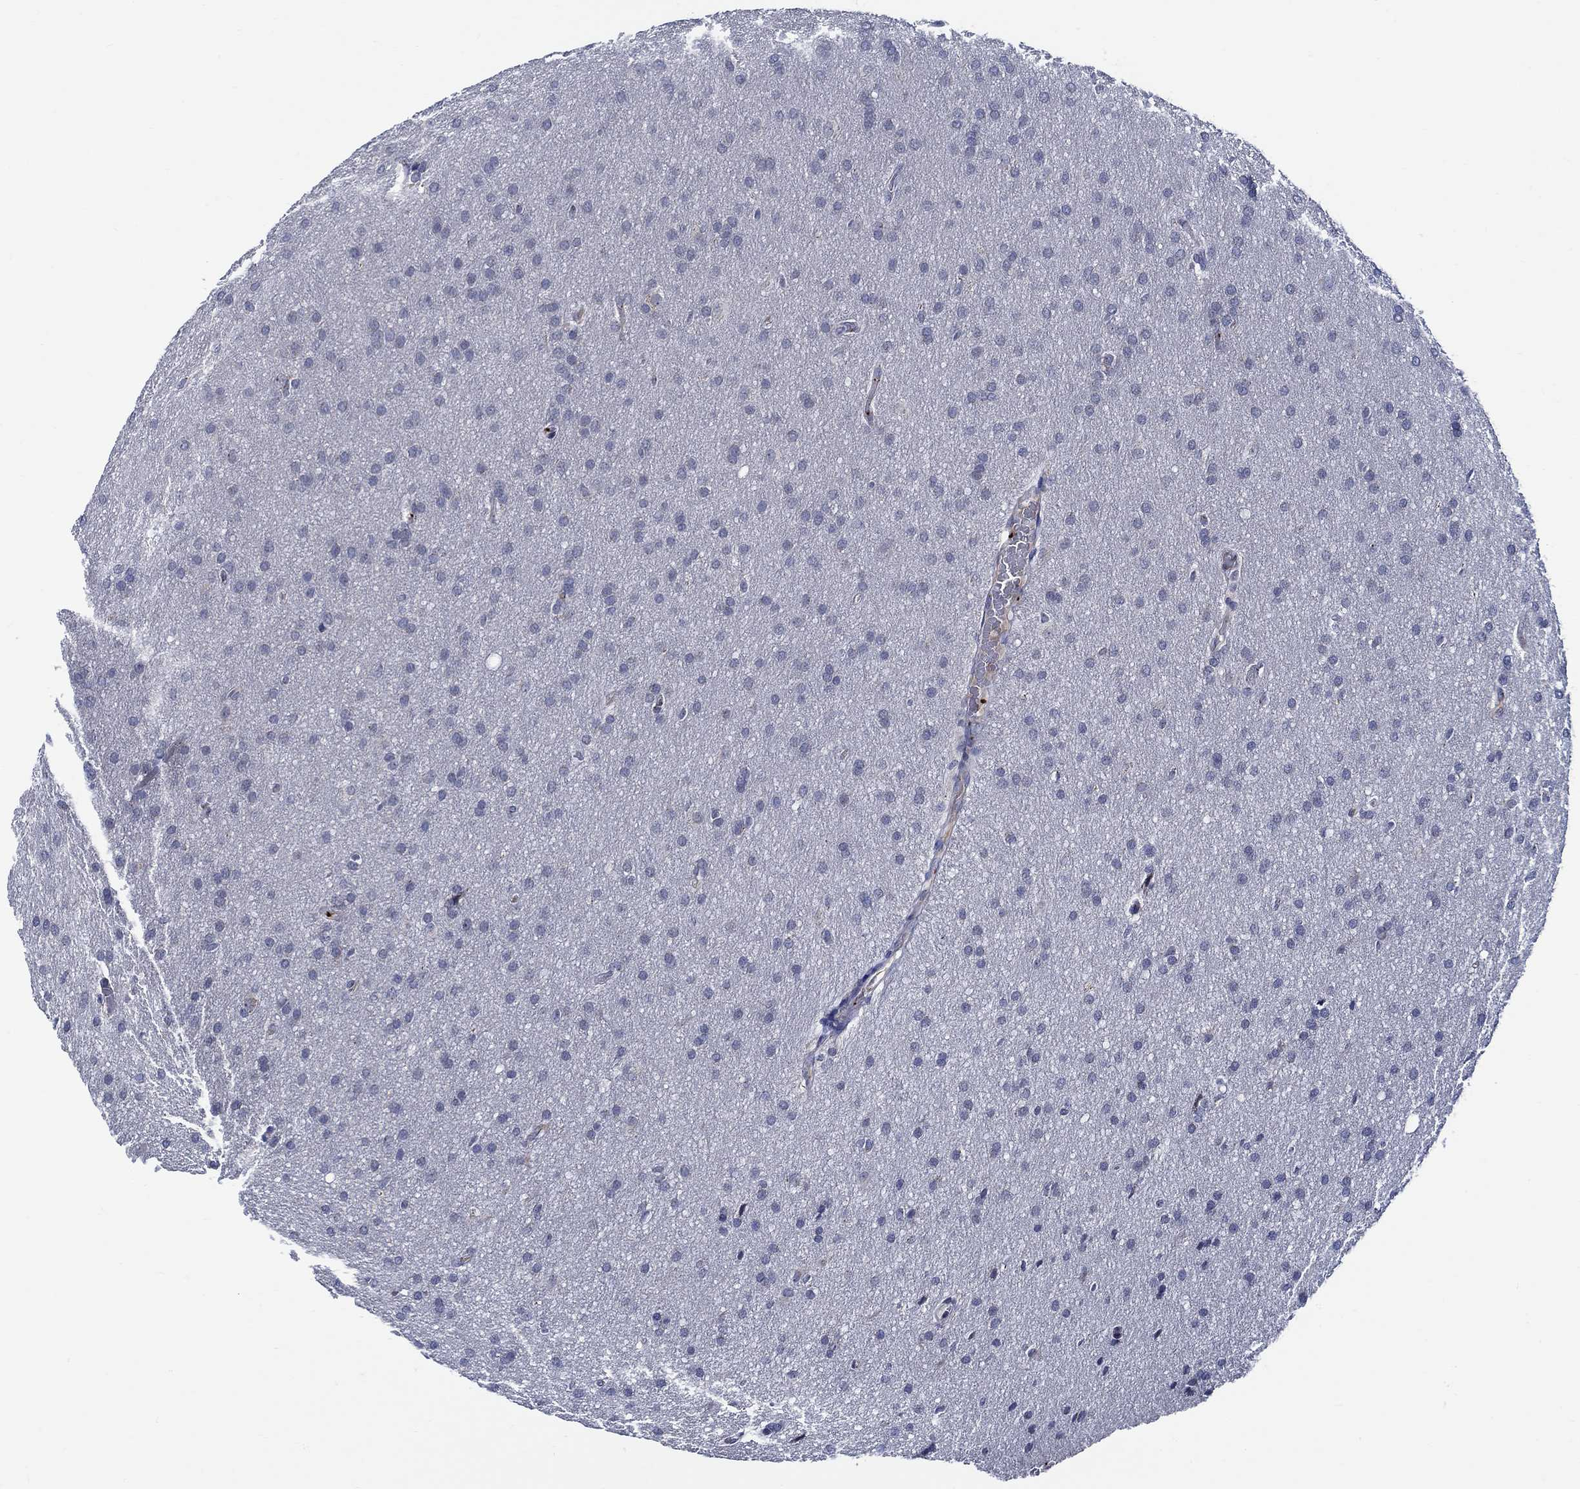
{"staining": {"intensity": "negative", "quantity": "none", "location": "none"}, "tissue": "glioma", "cell_type": "Tumor cells", "image_type": "cancer", "snomed": [{"axis": "morphology", "description": "Glioma, malignant, Low grade"}, {"axis": "topography", "description": "Brain"}], "caption": "DAB immunohistochemical staining of human malignant low-grade glioma reveals no significant expression in tumor cells.", "gene": "ALOX12", "patient": {"sex": "female", "age": 32}}